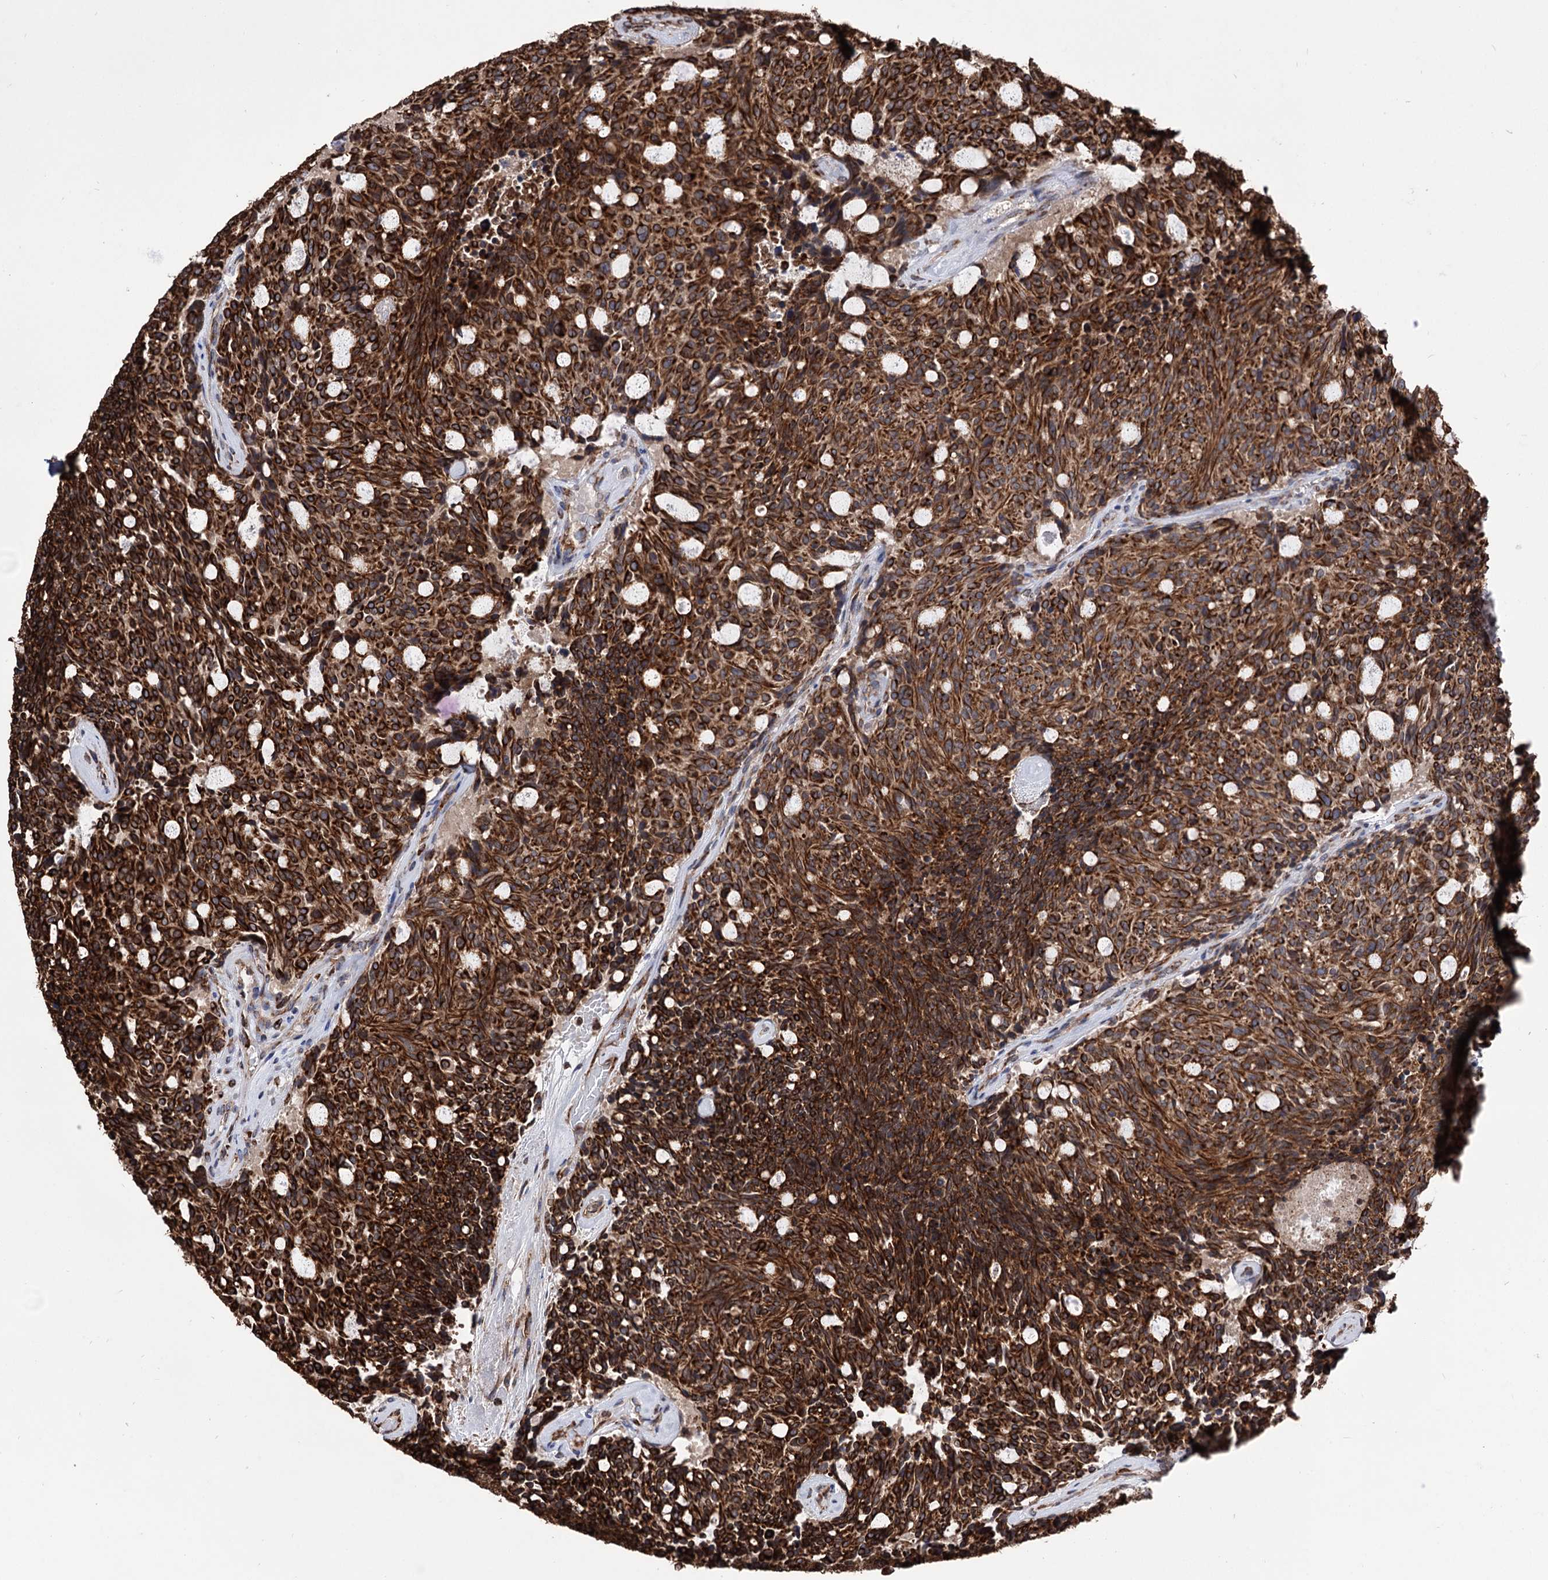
{"staining": {"intensity": "strong", "quantity": ">75%", "location": "cytoplasmic/membranous"}, "tissue": "carcinoid", "cell_type": "Tumor cells", "image_type": "cancer", "snomed": [{"axis": "morphology", "description": "Carcinoid, malignant, NOS"}, {"axis": "topography", "description": "Pancreas"}], "caption": "Human carcinoid stained for a protein (brown) exhibits strong cytoplasmic/membranous positive expression in about >75% of tumor cells.", "gene": "CDAN1", "patient": {"sex": "female", "age": 54}}